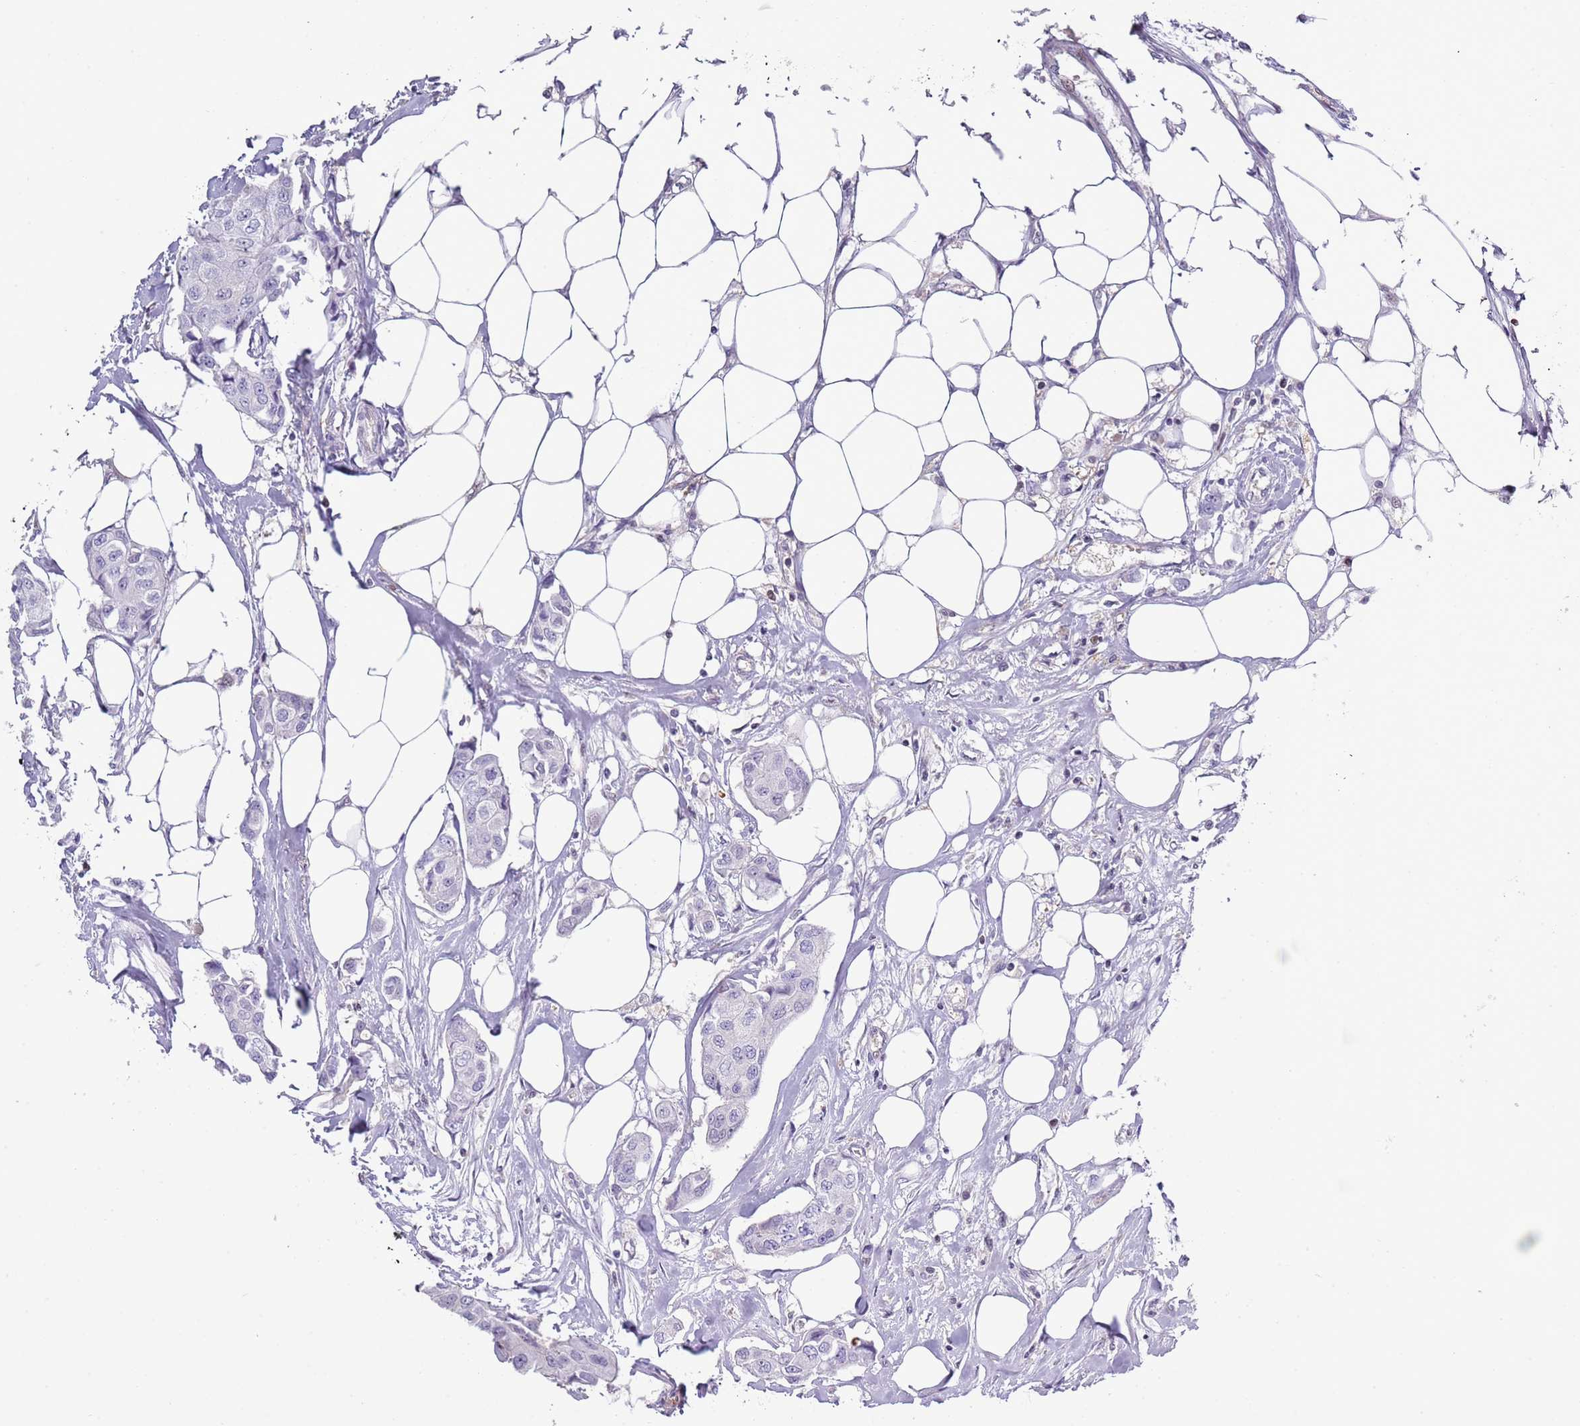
{"staining": {"intensity": "negative", "quantity": "none", "location": "none"}, "tissue": "breast cancer", "cell_type": "Tumor cells", "image_type": "cancer", "snomed": [{"axis": "morphology", "description": "Duct carcinoma"}, {"axis": "topography", "description": "Breast"}, {"axis": "topography", "description": "Lymph node"}], "caption": "The immunohistochemistry image has no significant positivity in tumor cells of breast cancer tissue. The staining was performed using DAB (3,3'-diaminobenzidine) to visualize the protein expression in brown, while the nuclei were stained in blue with hematoxylin (Magnification: 20x).", "gene": "NBPF6", "patient": {"sex": "female", "age": 80}}